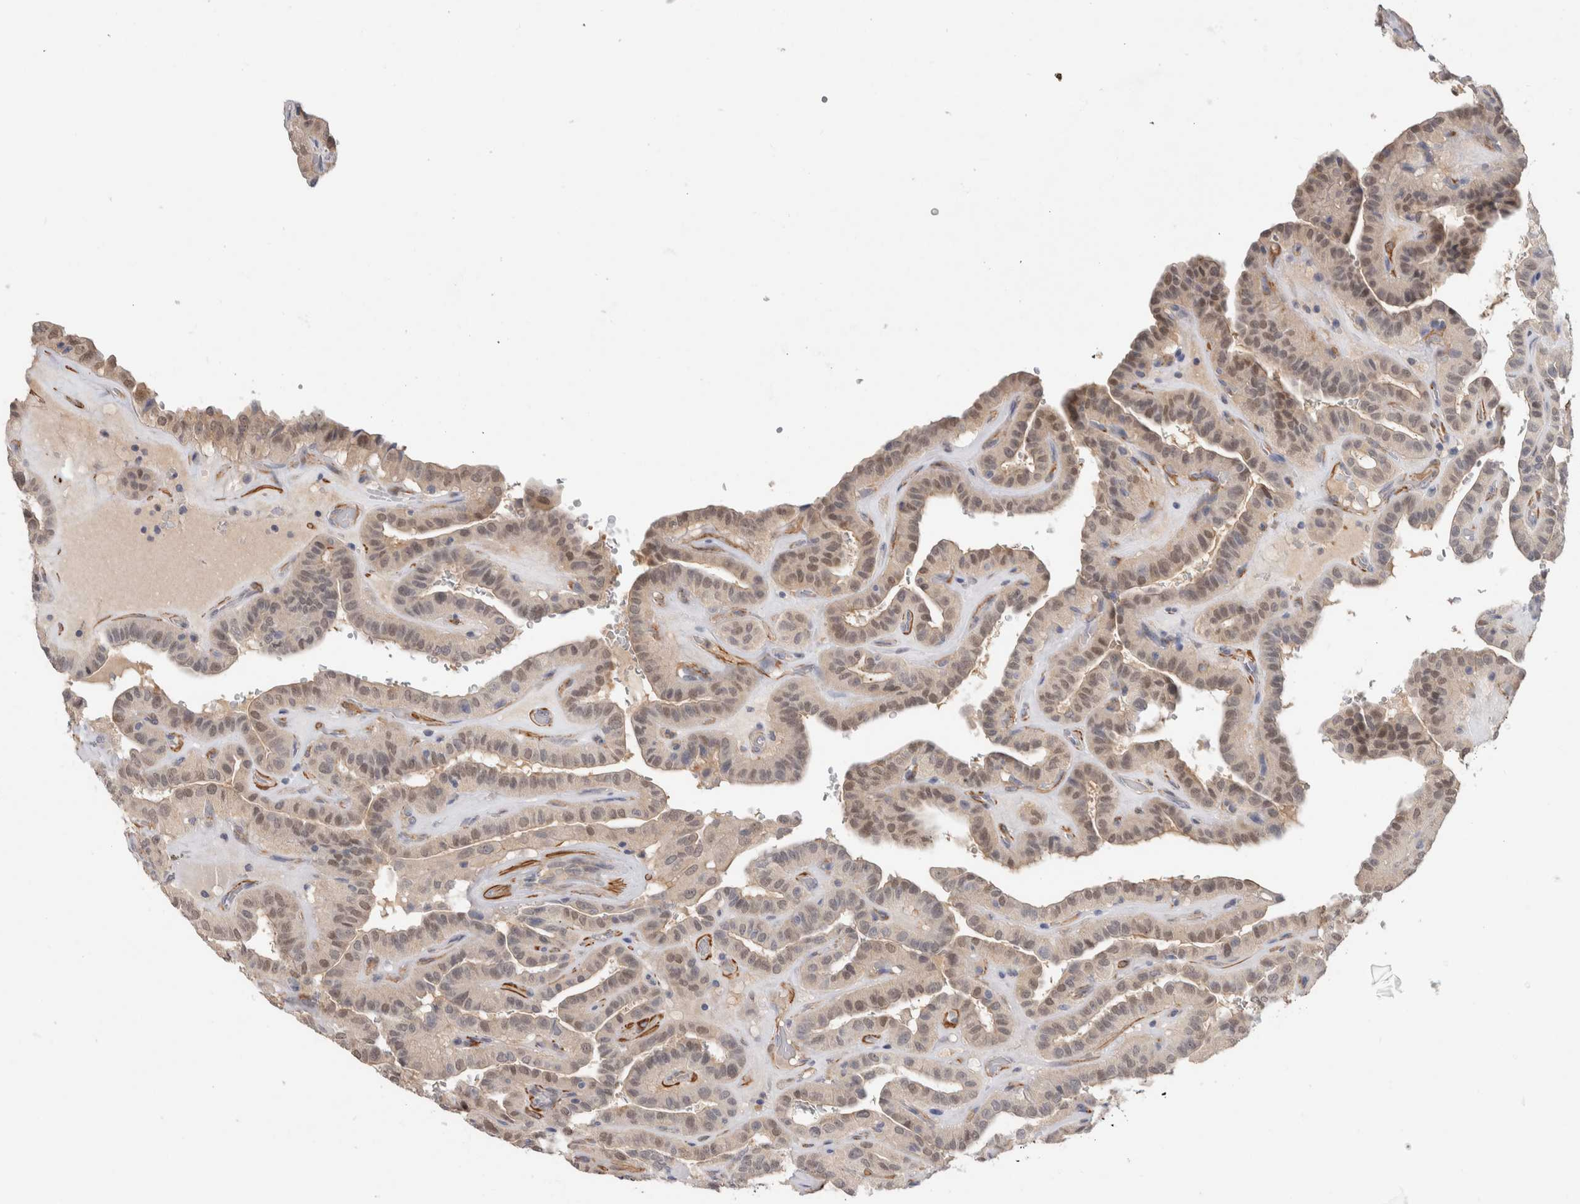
{"staining": {"intensity": "weak", "quantity": ">75%", "location": "nuclear"}, "tissue": "thyroid cancer", "cell_type": "Tumor cells", "image_type": "cancer", "snomed": [{"axis": "morphology", "description": "Papillary adenocarcinoma, NOS"}, {"axis": "topography", "description": "Thyroid gland"}], "caption": "DAB immunohistochemical staining of thyroid cancer reveals weak nuclear protein positivity in about >75% of tumor cells.", "gene": "PGM1", "patient": {"sex": "male", "age": 77}}